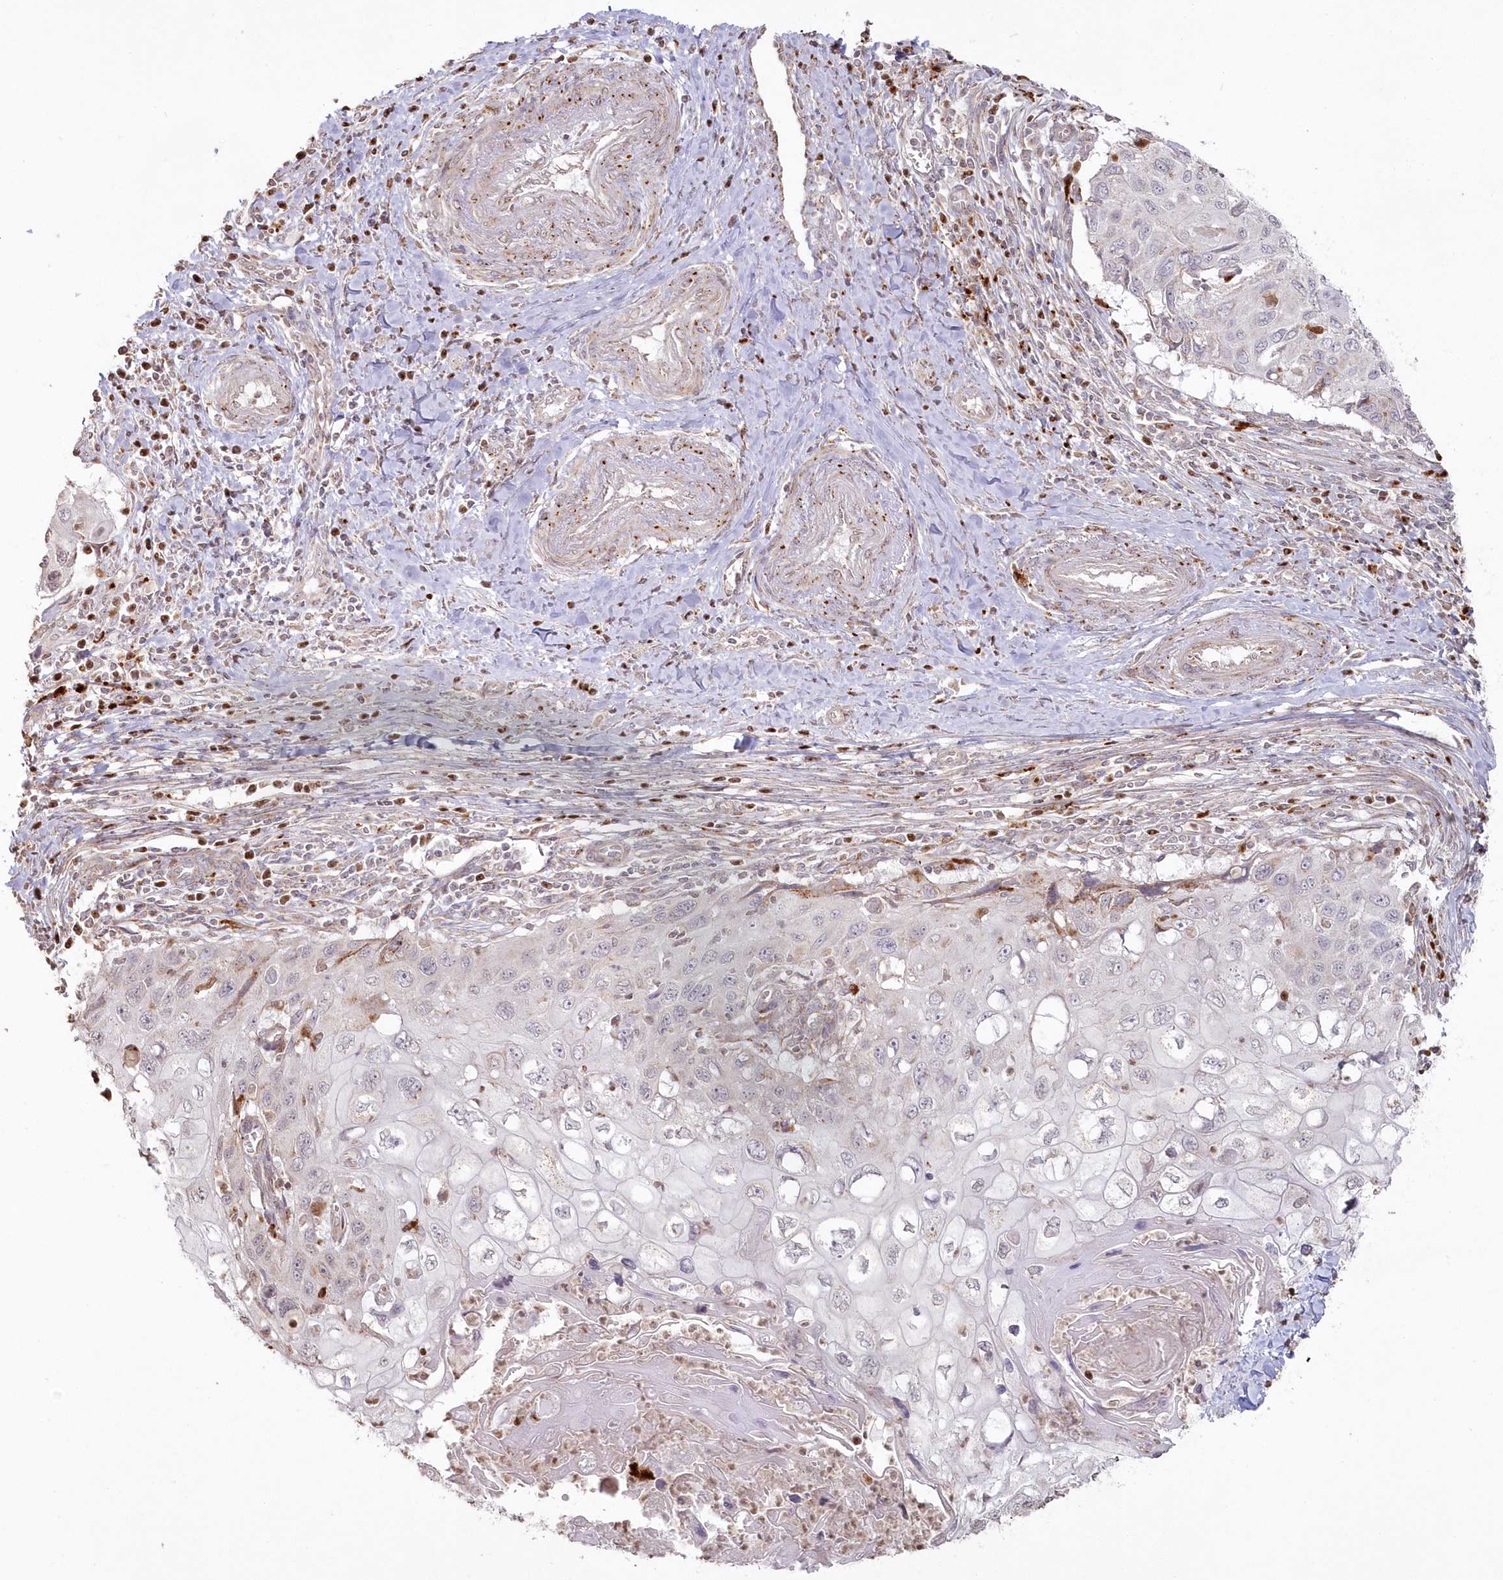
{"staining": {"intensity": "negative", "quantity": "none", "location": "none"}, "tissue": "cervical cancer", "cell_type": "Tumor cells", "image_type": "cancer", "snomed": [{"axis": "morphology", "description": "Squamous cell carcinoma, NOS"}, {"axis": "topography", "description": "Cervix"}], "caption": "Immunohistochemical staining of cervical cancer (squamous cell carcinoma) shows no significant staining in tumor cells. Nuclei are stained in blue.", "gene": "ARSB", "patient": {"sex": "female", "age": 70}}